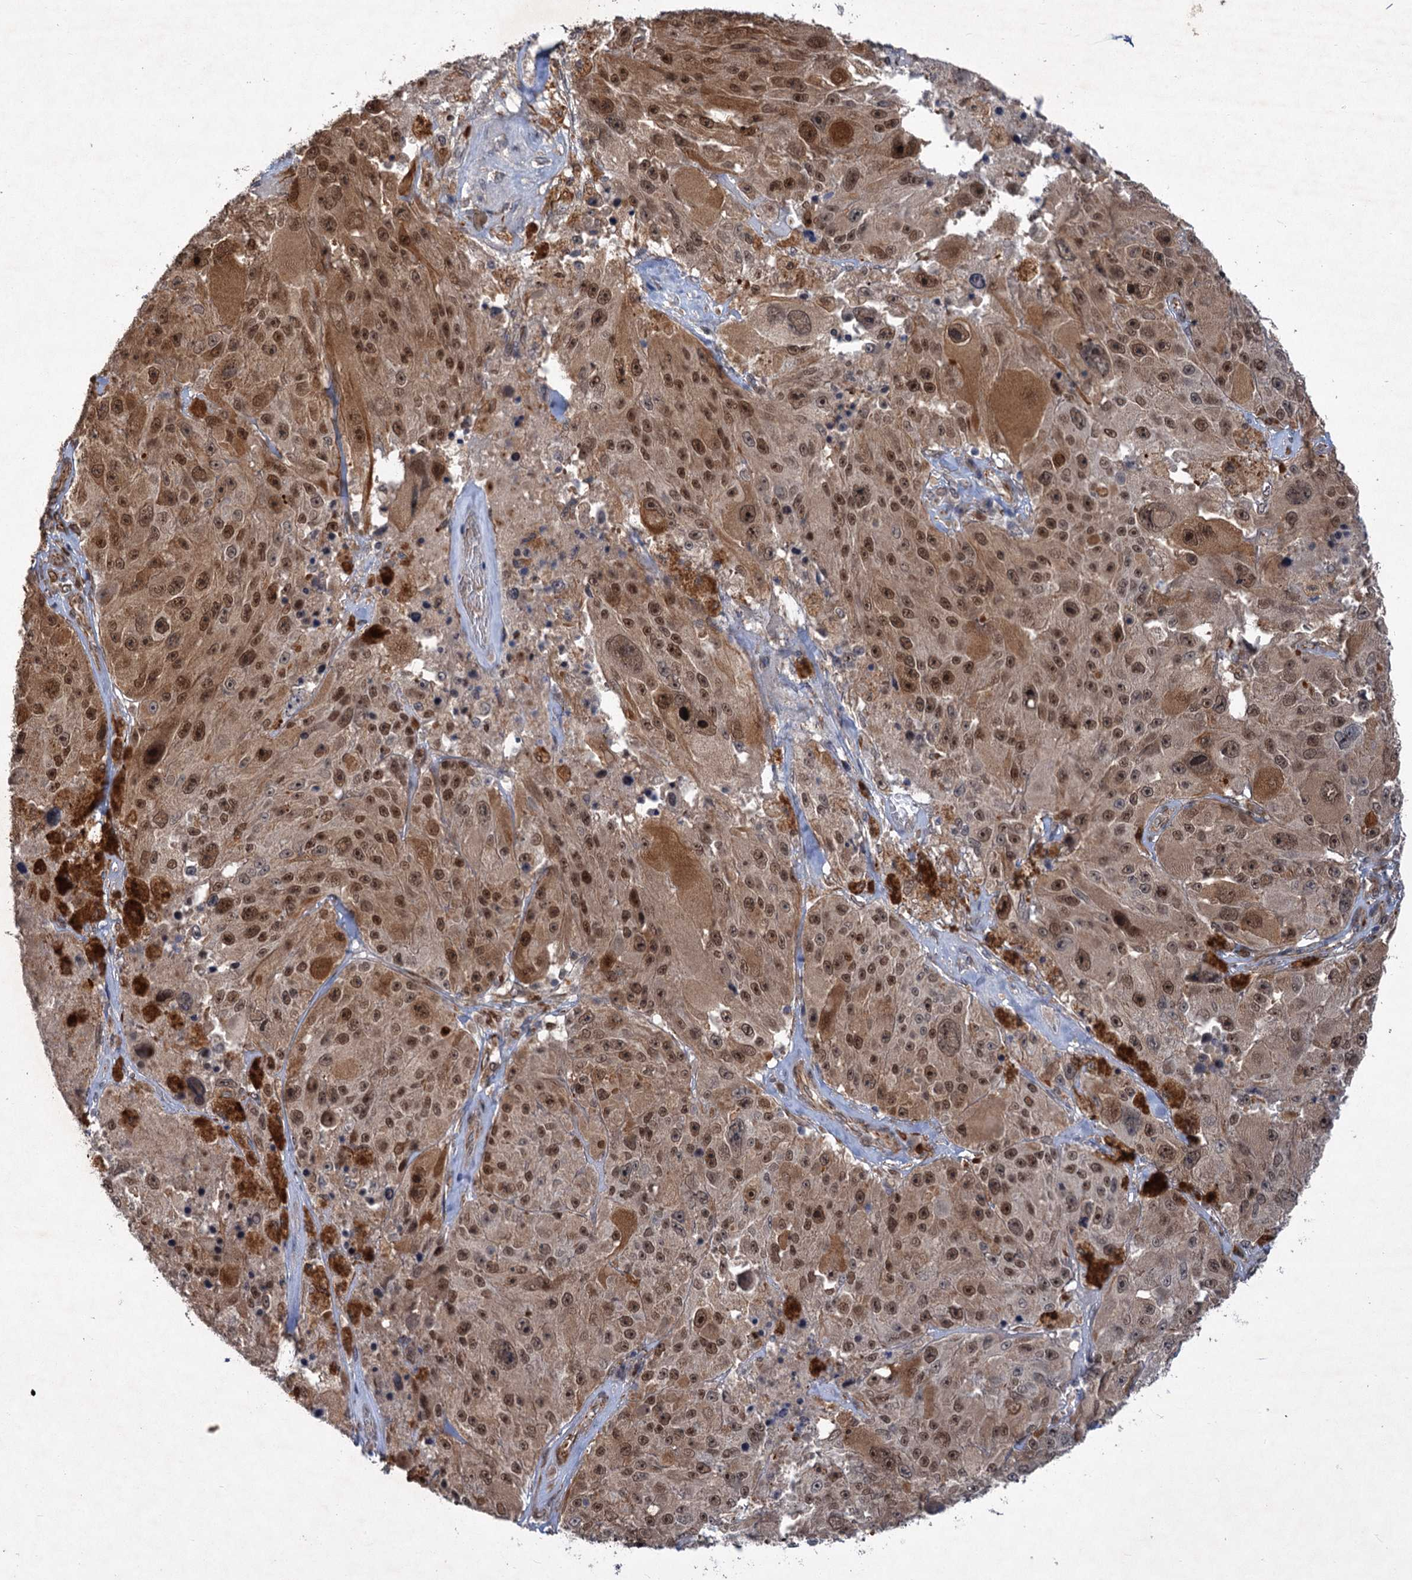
{"staining": {"intensity": "moderate", "quantity": ">75%", "location": "cytoplasmic/membranous,nuclear"}, "tissue": "melanoma", "cell_type": "Tumor cells", "image_type": "cancer", "snomed": [{"axis": "morphology", "description": "Malignant melanoma, Metastatic site"}, {"axis": "topography", "description": "Lymph node"}], "caption": "Immunohistochemical staining of melanoma shows medium levels of moderate cytoplasmic/membranous and nuclear protein expression in approximately >75% of tumor cells.", "gene": "TTC31", "patient": {"sex": "male", "age": 62}}